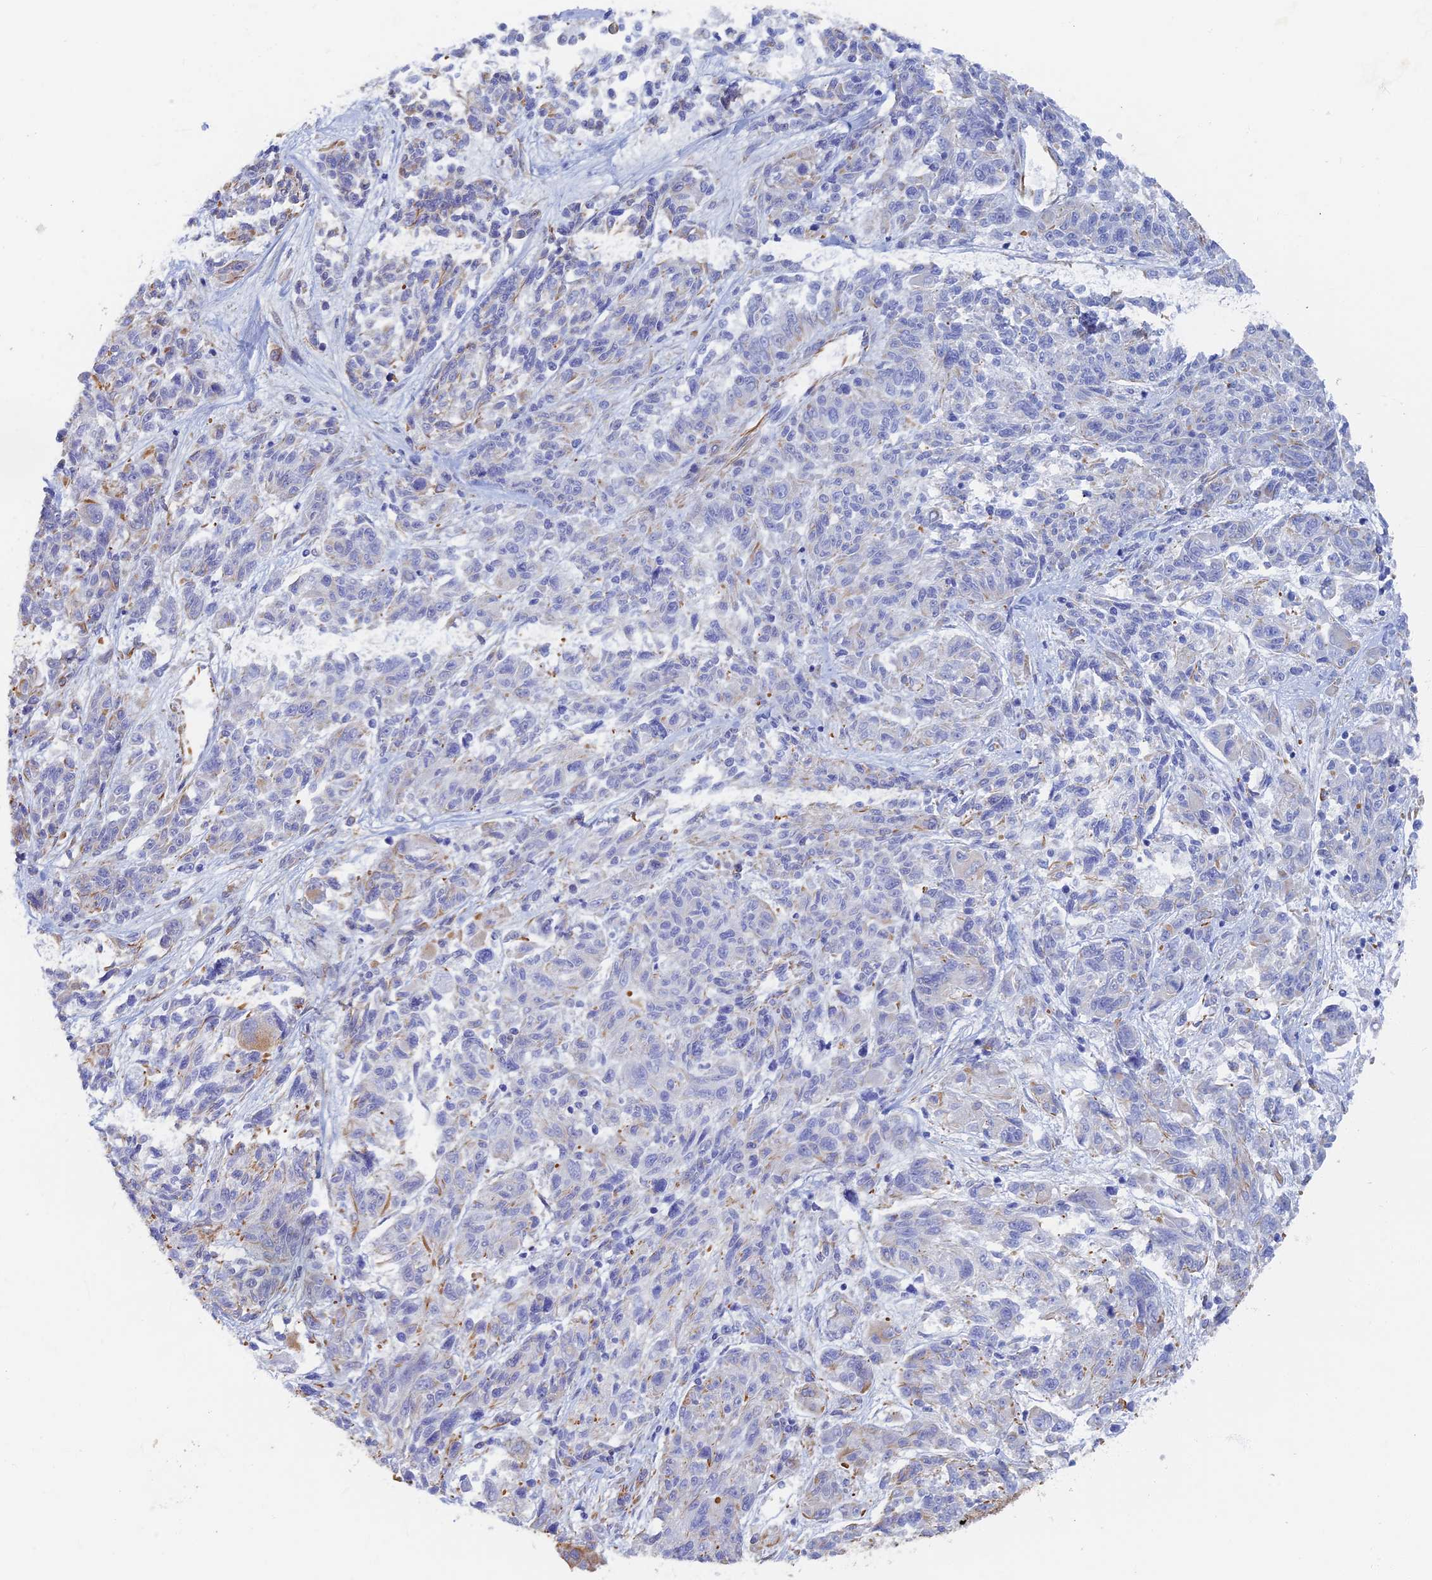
{"staining": {"intensity": "negative", "quantity": "none", "location": "none"}, "tissue": "melanoma", "cell_type": "Tumor cells", "image_type": "cancer", "snomed": [{"axis": "morphology", "description": "Malignant melanoma, NOS"}, {"axis": "topography", "description": "Skin"}], "caption": "A photomicrograph of melanoma stained for a protein exhibits no brown staining in tumor cells. The staining is performed using DAB (3,3'-diaminobenzidine) brown chromogen with nuclei counter-stained in using hematoxylin.", "gene": "RMC1", "patient": {"sex": "male", "age": 53}}